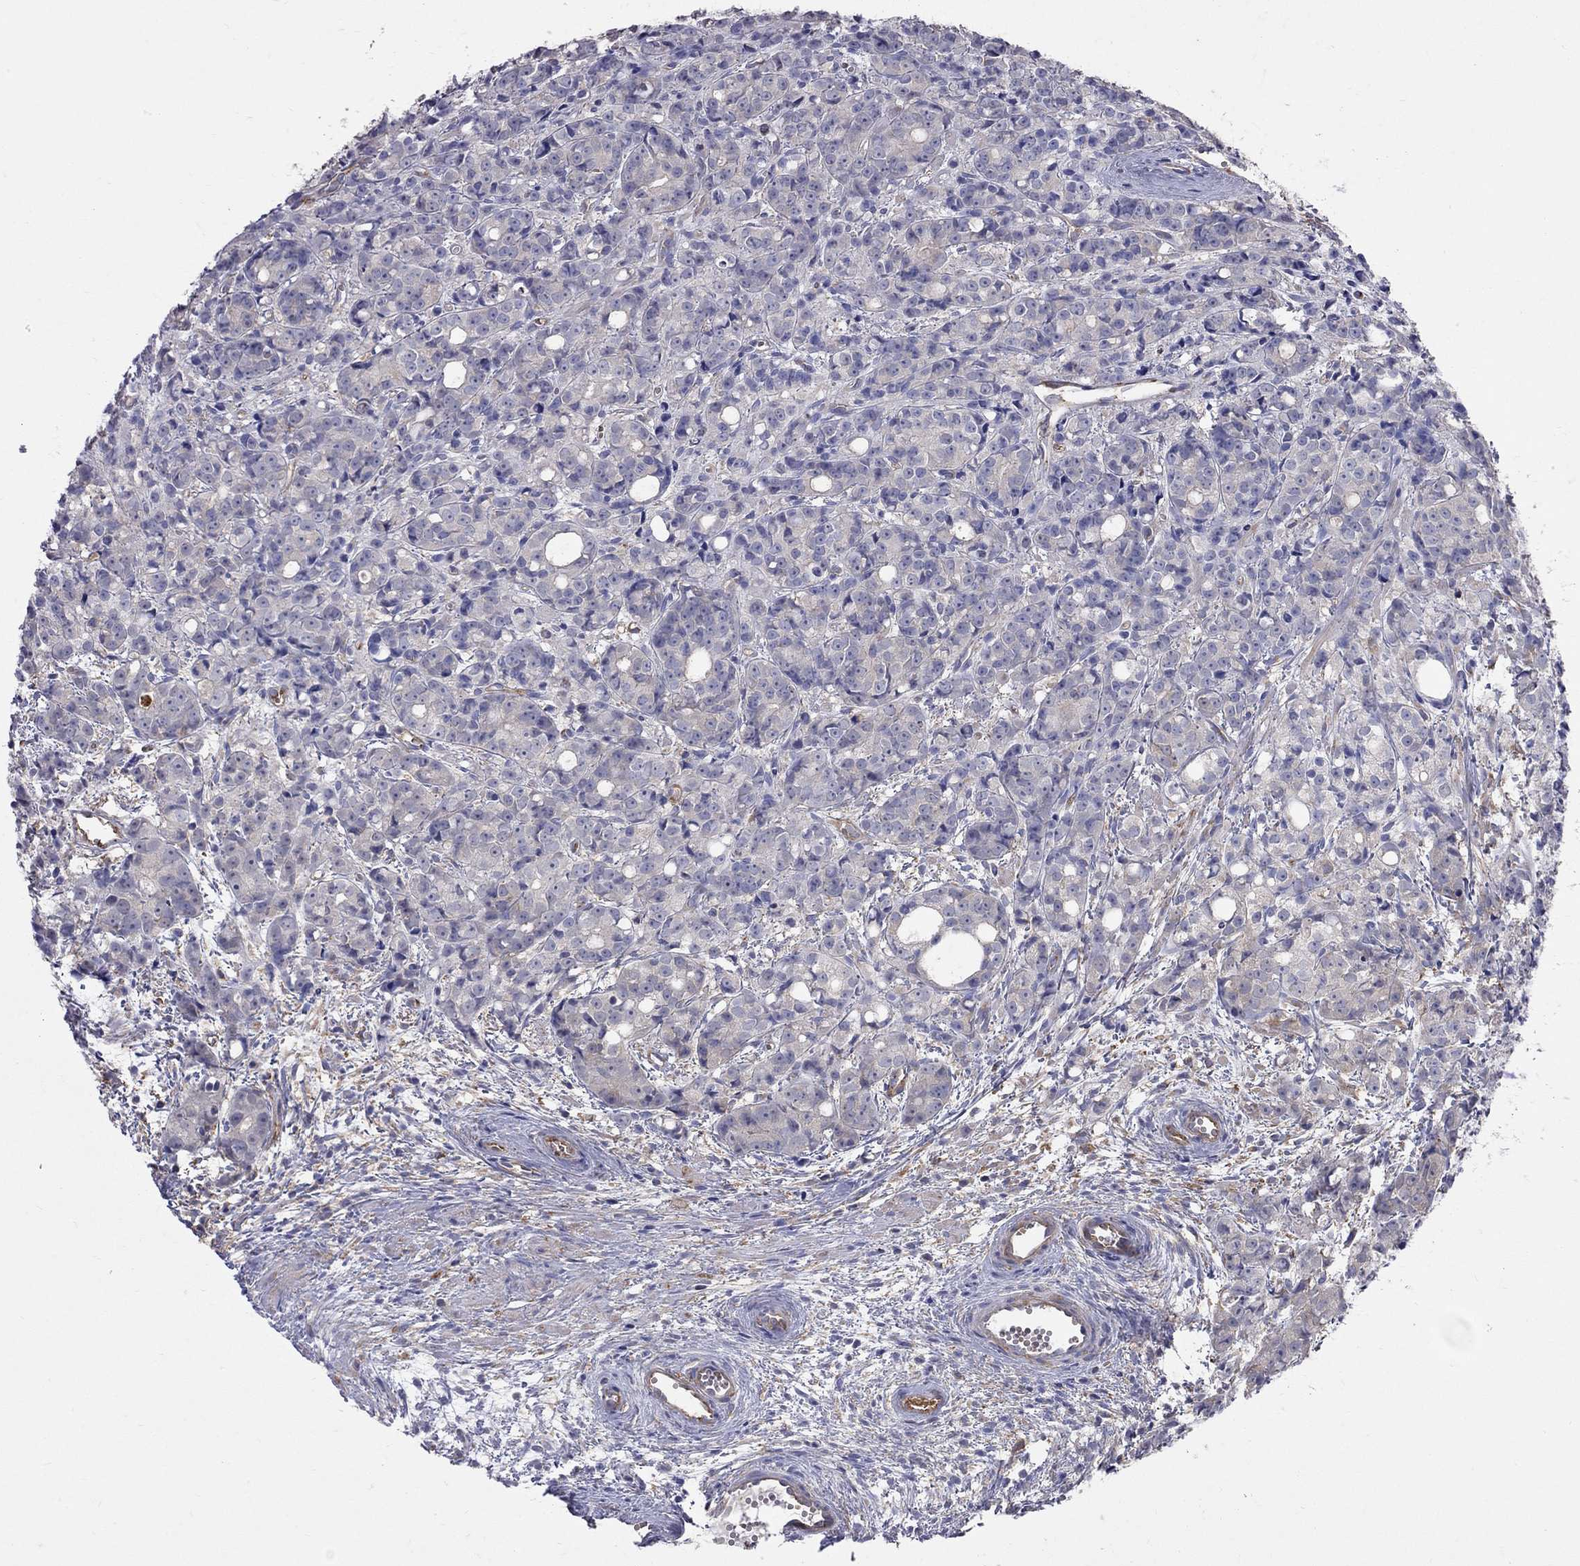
{"staining": {"intensity": "negative", "quantity": "none", "location": "none"}, "tissue": "prostate cancer", "cell_type": "Tumor cells", "image_type": "cancer", "snomed": [{"axis": "morphology", "description": "Adenocarcinoma, Medium grade"}, {"axis": "topography", "description": "Prostate"}], "caption": "The histopathology image reveals no staining of tumor cells in prostate cancer (medium-grade adenocarcinoma).", "gene": "EIF4E3", "patient": {"sex": "male", "age": 74}}